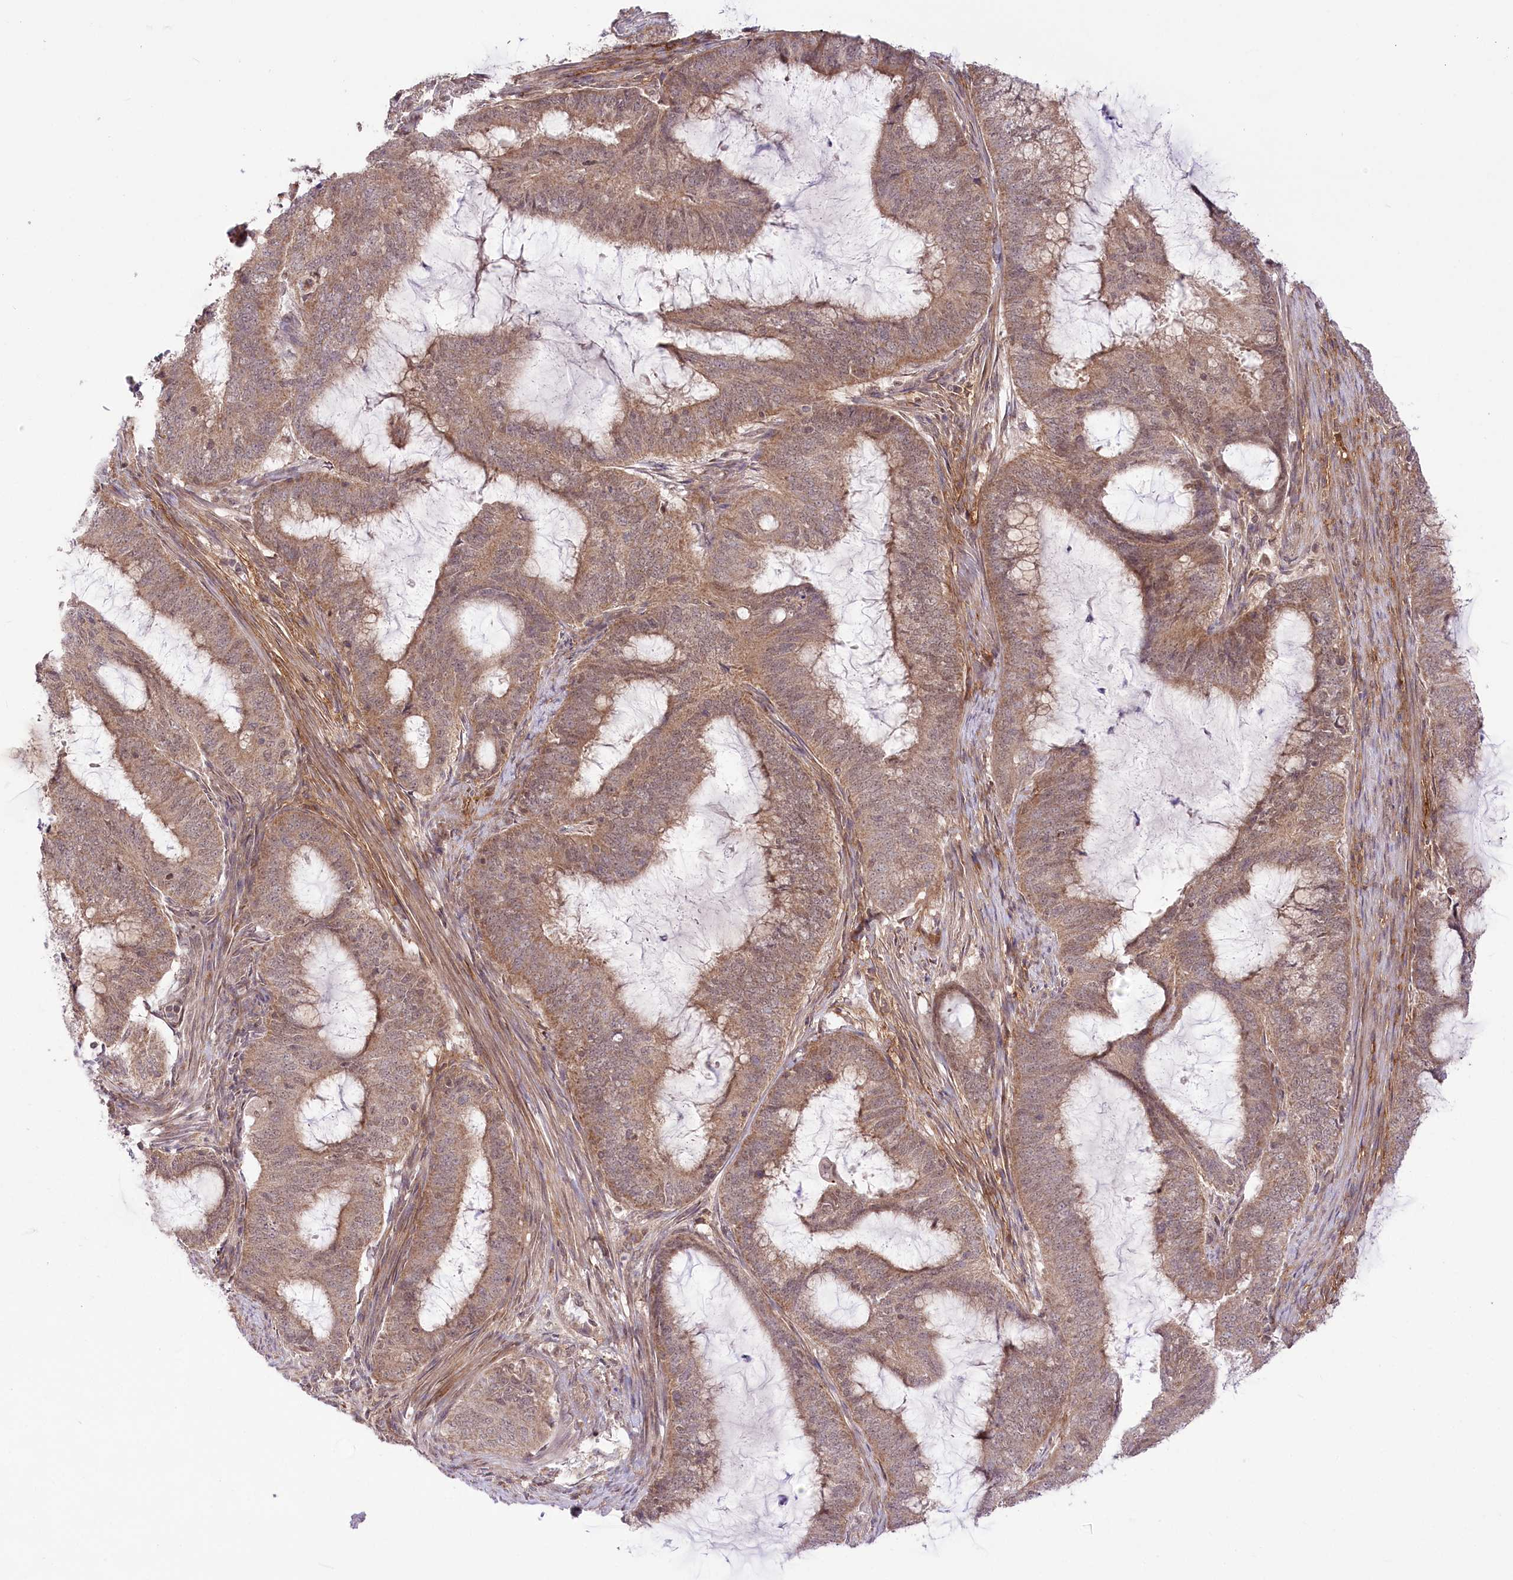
{"staining": {"intensity": "moderate", "quantity": ">75%", "location": "cytoplasmic/membranous"}, "tissue": "endometrial cancer", "cell_type": "Tumor cells", "image_type": "cancer", "snomed": [{"axis": "morphology", "description": "Adenocarcinoma, NOS"}, {"axis": "topography", "description": "Endometrium"}], "caption": "Moderate cytoplasmic/membranous protein staining is seen in about >75% of tumor cells in endometrial cancer.", "gene": "ZMAT2", "patient": {"sex": "female", "age": 51}}